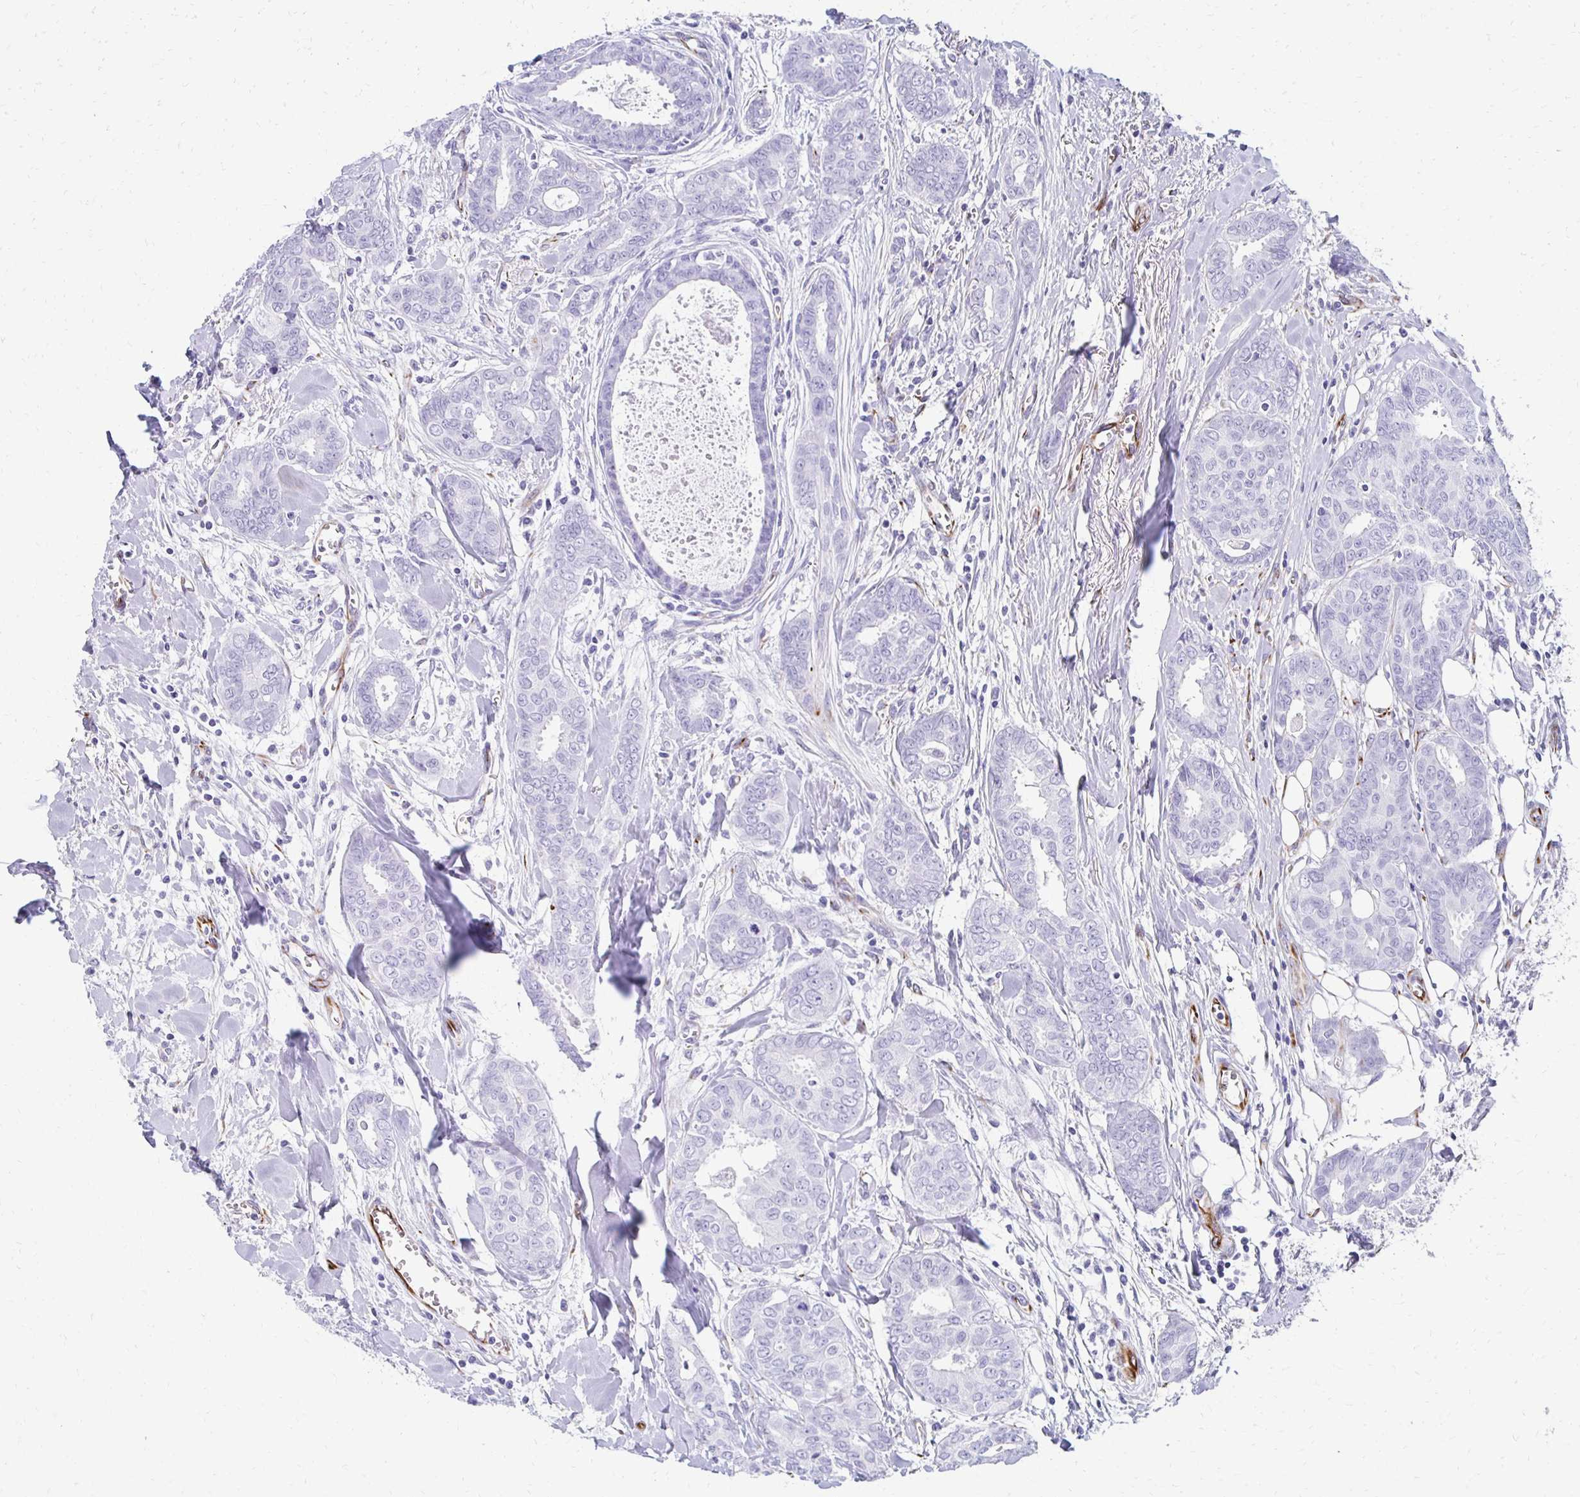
{"staining": {"intensity": "negative", "quantity": "none", "location": "none"}, "tissue": "breast cancer", "cell_type": "Tumor cells", "image_type": "cancer", "snomed": [{"axis": "morphology", "description": "Duct carcinoma"}, {"axis": "topography", "description": "Breast"}], "caption": "Immunohistochemistry micrograph of infiltrating ductal carcinoma (breast) stained for a protein (brown), which displays no positivity in tumor cells. Brightfield microscopy of immunohistochemistry stained with DAB (3,3'-diaminobenzidine) (brown) and hematoxylin (blue), captured at high magnification.", "gene": "TMEM54", "patient": {"sex": "female", "age": 45}}